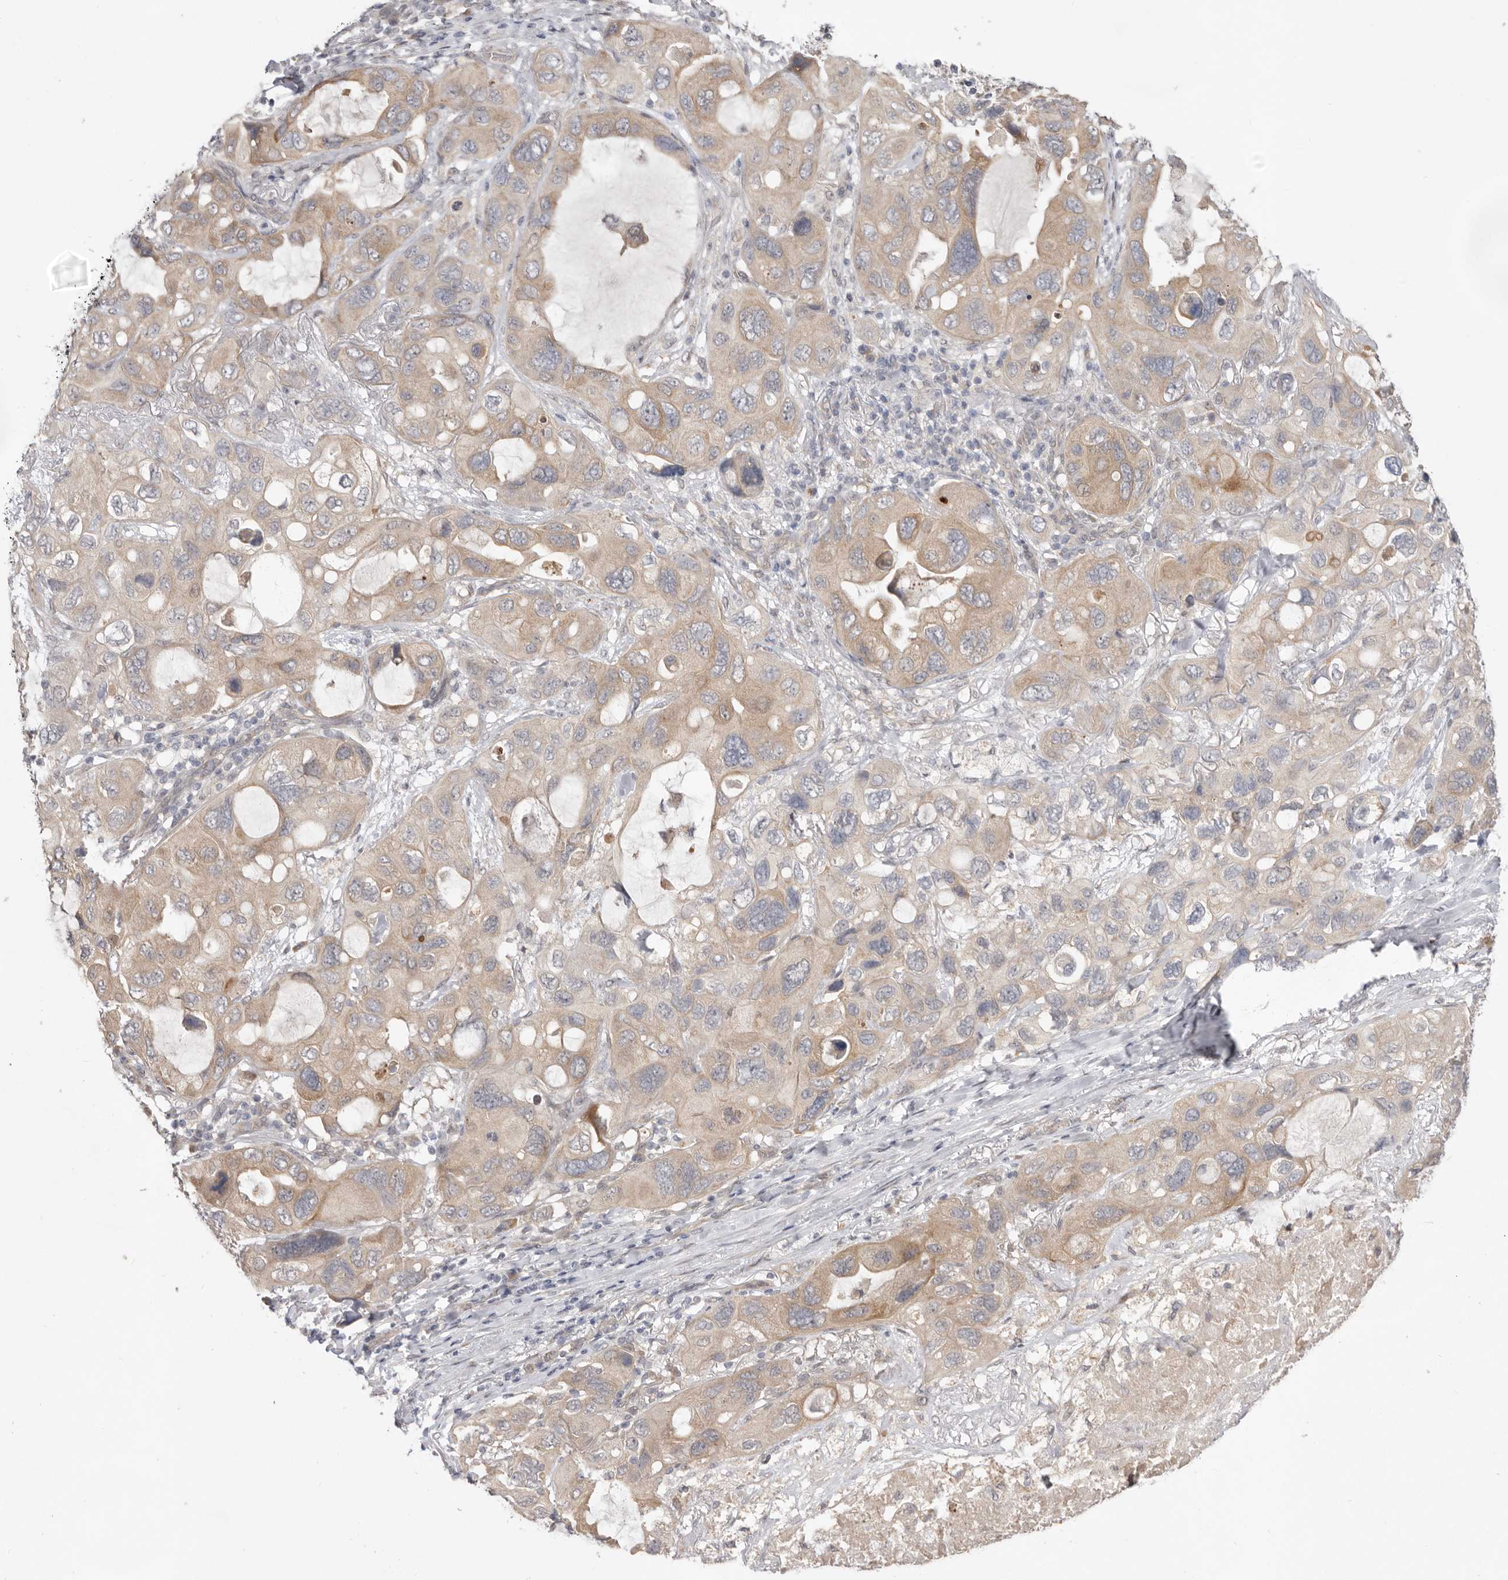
{"staining": {"intensity": "moderate", "quantity": ">75%", "location": "cytoplasmic/membranous"}, "tissue": "lung cancer", "cell_type": "Tumor cells", "image_type": "cancer", "snomed": [{"axis": "morphology", "description": "Squamous cell carcinoma, NOS"}, {"axis": "topography", "description": "Lung"}], "caption": "DAB (3,3'-diaminobenzidine) immunohistochemical staining of human lung cancer (squamous cell carcinoma) displays moderate cytoplasmic/membranous protein expression in about >75% of tumor cells. (DAB IHC with brightfield microscopy, high magnification).", "gene": "NSUN4", "patient": {"sex": "female", "age": 73}}